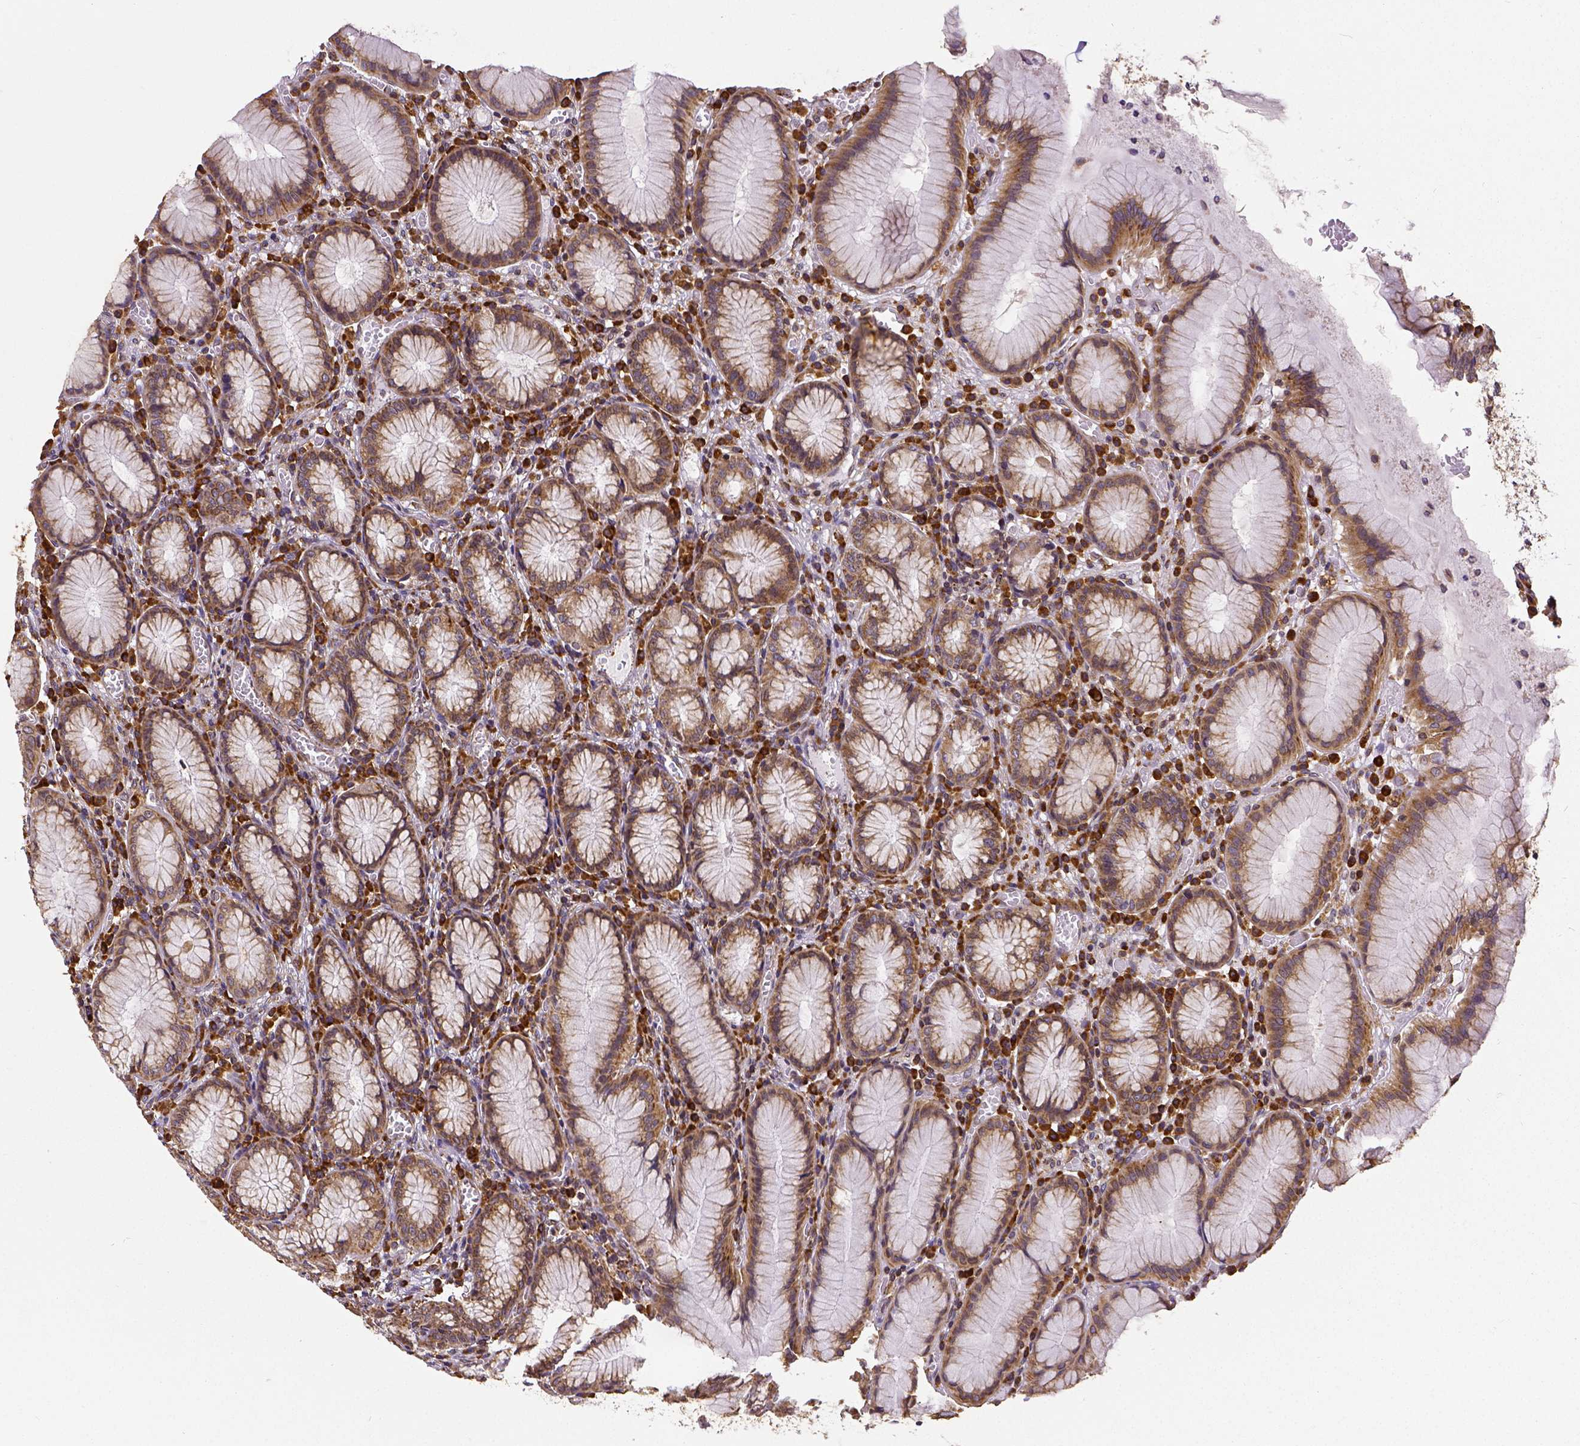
{"staining": {"intensity": "strong", "quantity": ">75%", "location": "cytoplasmic/membranous"}, "tissue": "stomach", "cell_type": "Glandular cells", "image_type": "normal", "snomed": [{"axis": "morphology", "description": "Normal tissue, NOS"}, {"axis": "topography", "description": "Stomach"}], "caption": "Stomach stained with a brown dye shows strong cytoplasmic/membranous positive staining in approximately >75% of glandular cells.", "gene": "MTDH", "patient": {"sex": "male", "age": 55}}